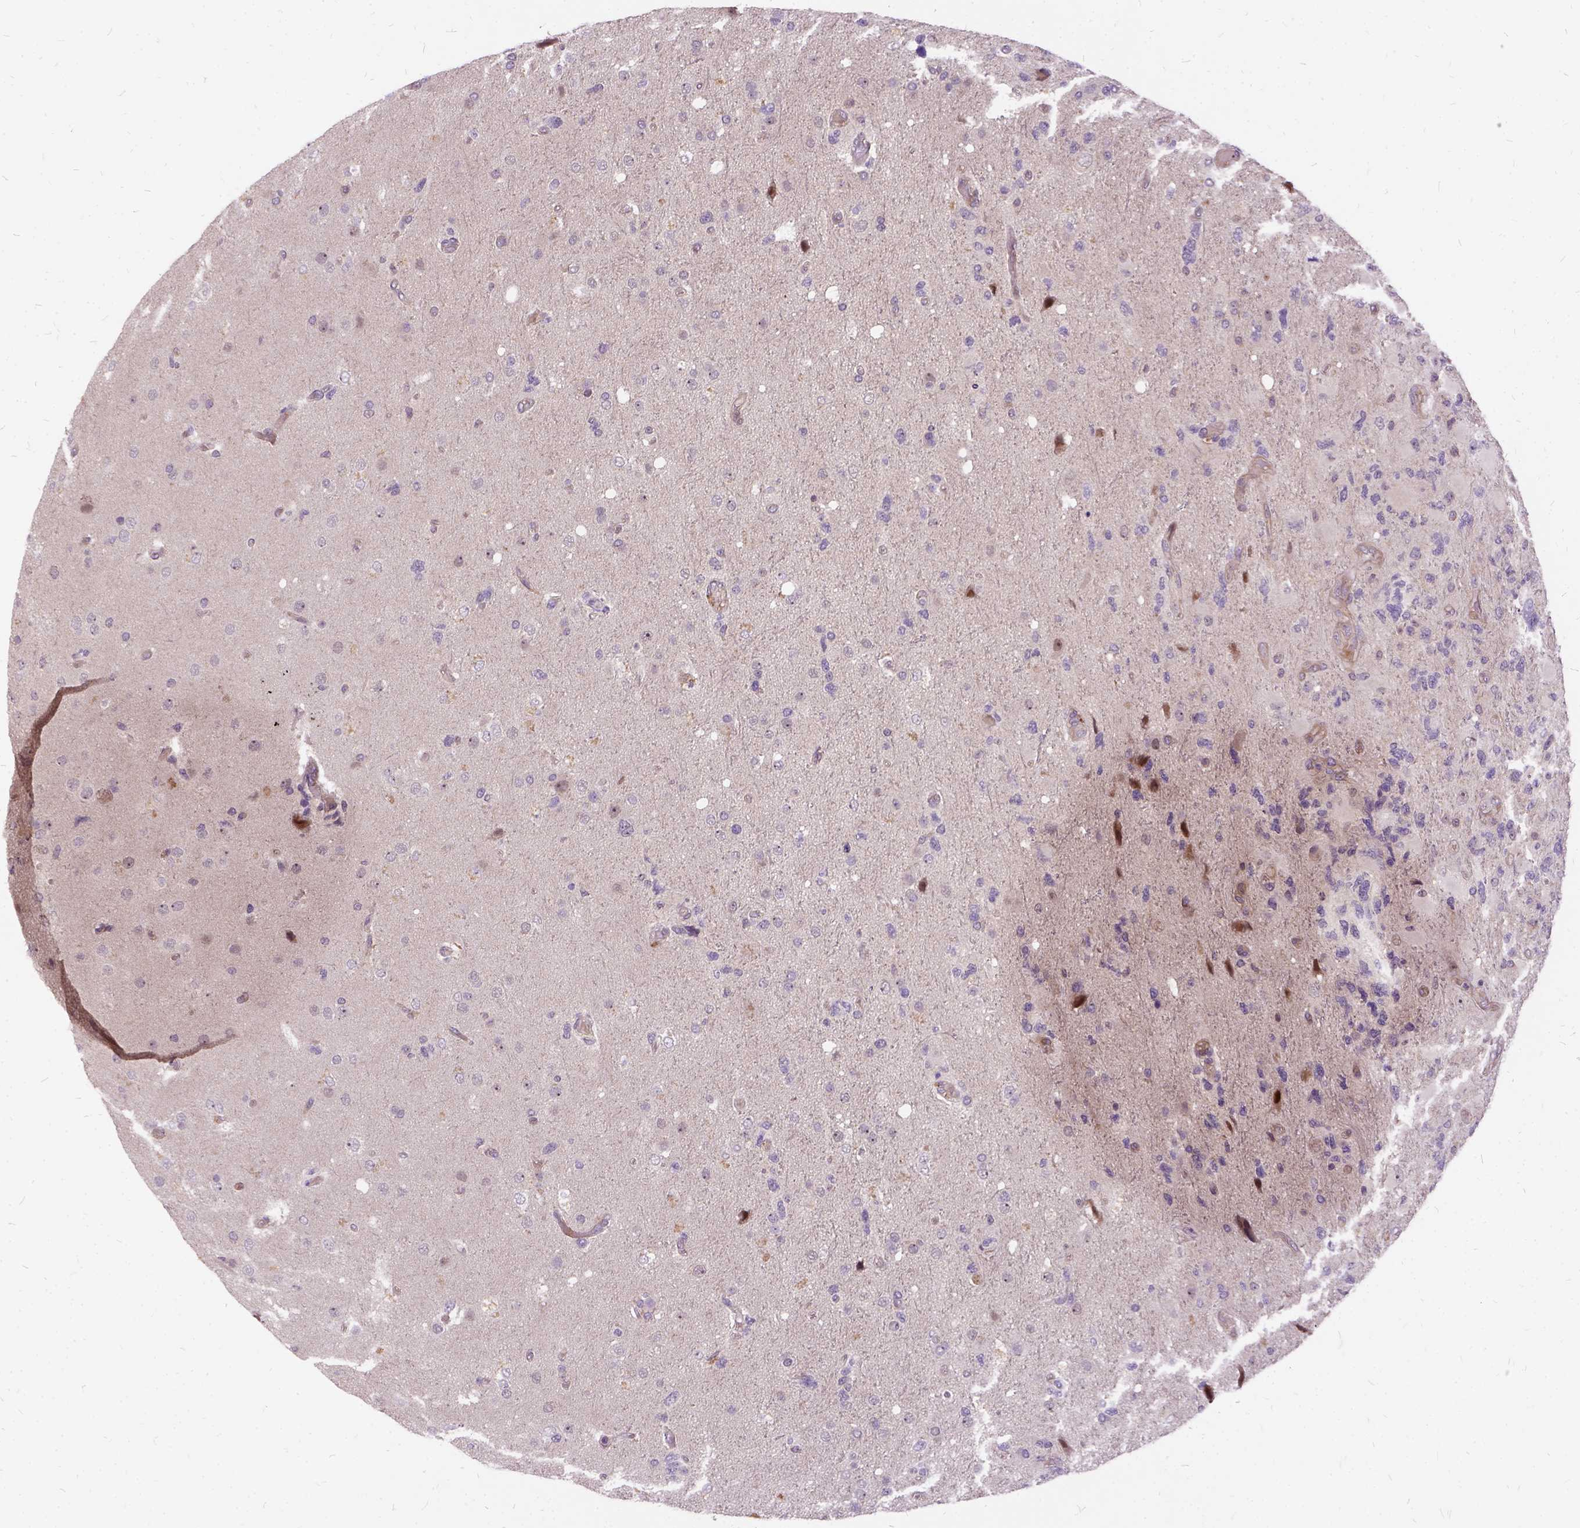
{"staining": {"intensity": "negative", "quantity": "none", "location": "none"}, "tissue": "glioma", "cell_type": "Tumor cells", "image_type": "cancer", "snomed": [{"axis": "morphology", "description": "Glioma, malignant, High grade"}, {"axis": "topography", "description": "Brain"}], "caption": "DAB immunohistochemical staining of high-grade glioma (malignant) shows no significant positivity in tumor cells.", "gene": "ILRUN", "patient": {"sex": "female", "age": 71}}